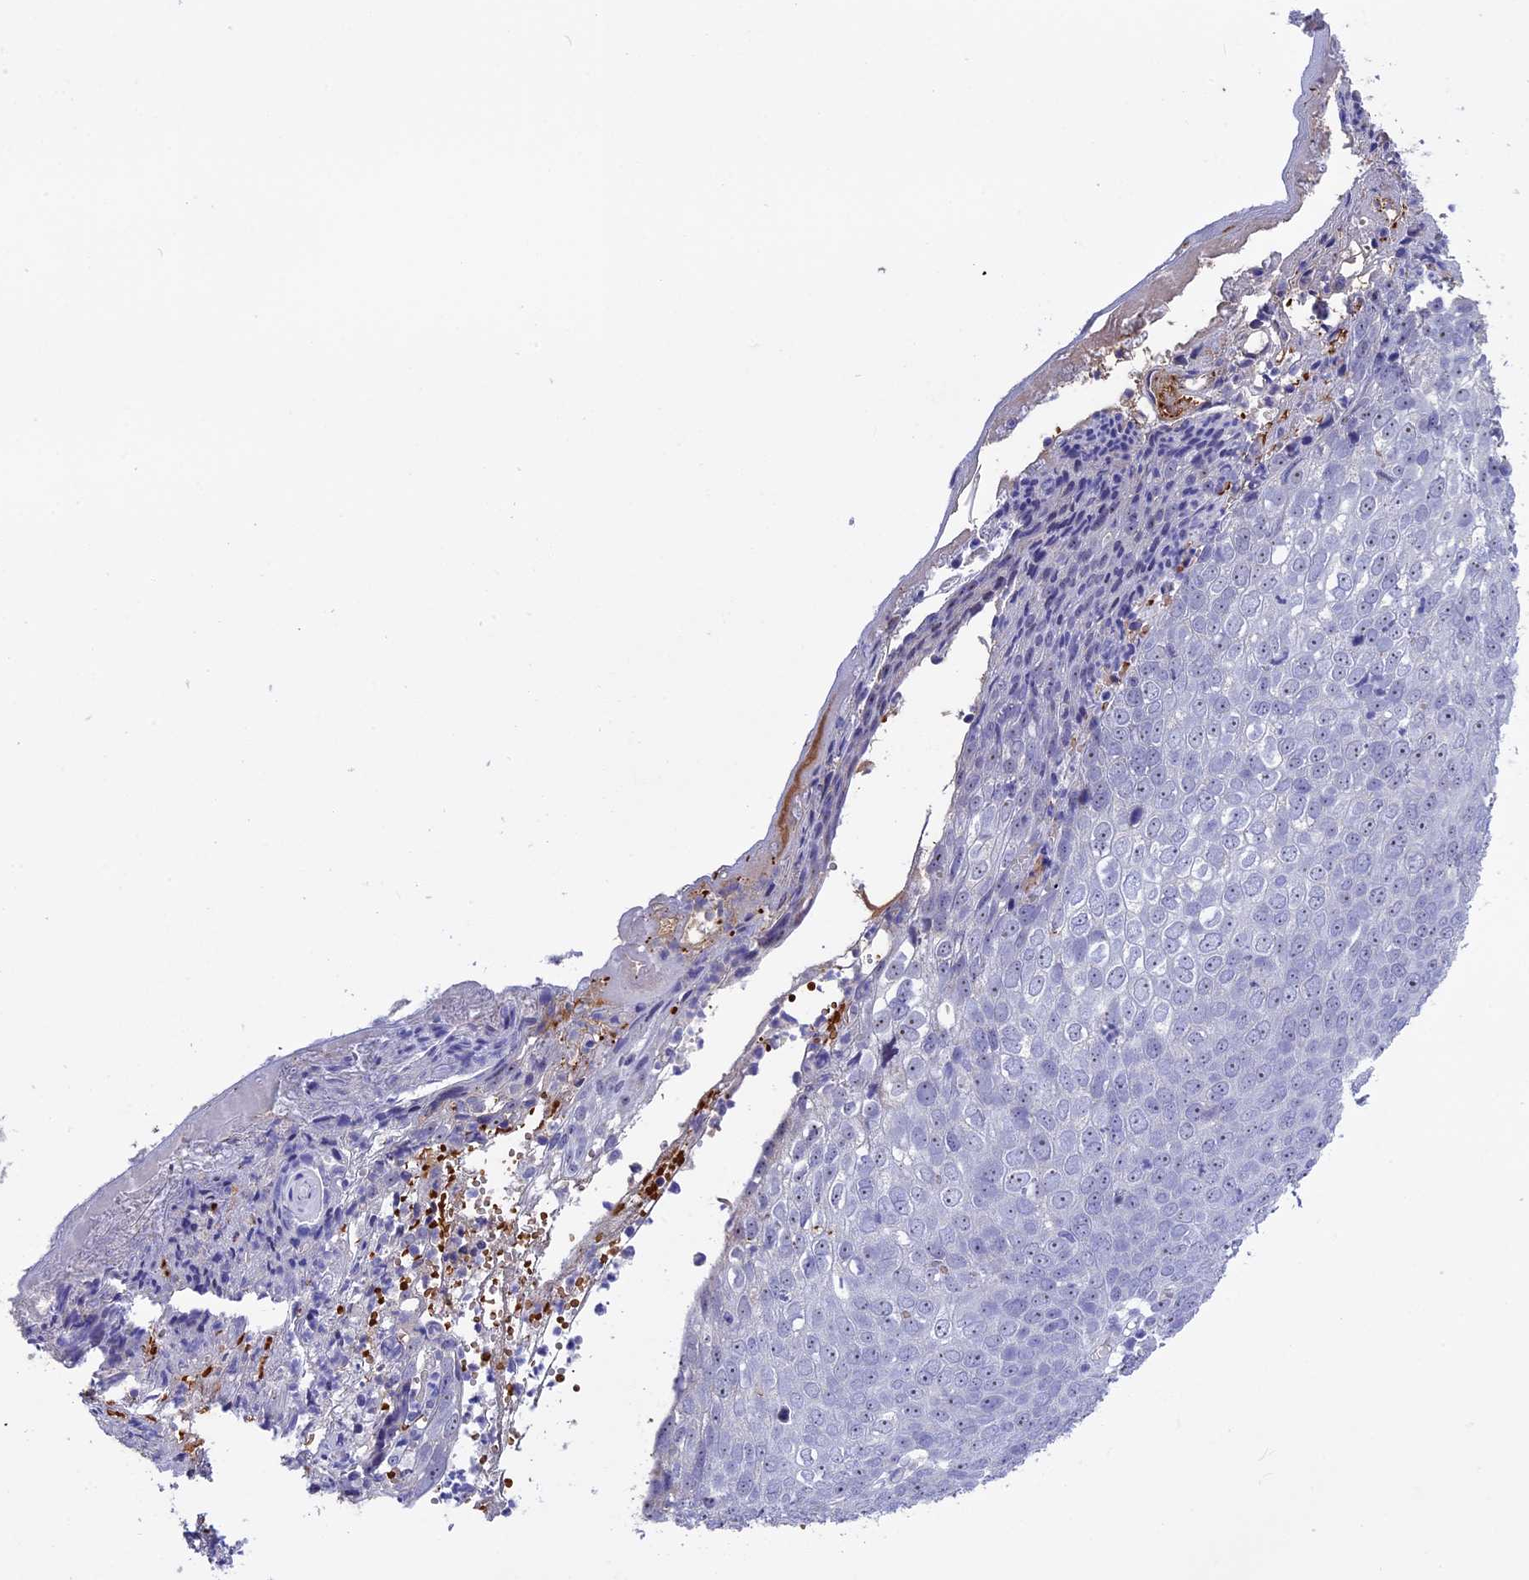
{"staining": {"intensity": "negative", "quantity": "none", "location": "none"}, "tissue": "skin cancer", "cell_type": "Tumor cells", "image_type": "cancer", "snomed": [{"axis": "morphology", "description": "Squamous cell carcinoma, NOS"}, {"axis": "topography", "description": "Skin"}], "caption": "Histopathology image shows no protein expression in tumor cells of skin cancer (squamous cell carcinoma) tissue.", "gene": "KNOP1", "patient": {"sex": "male", "age": 71}}